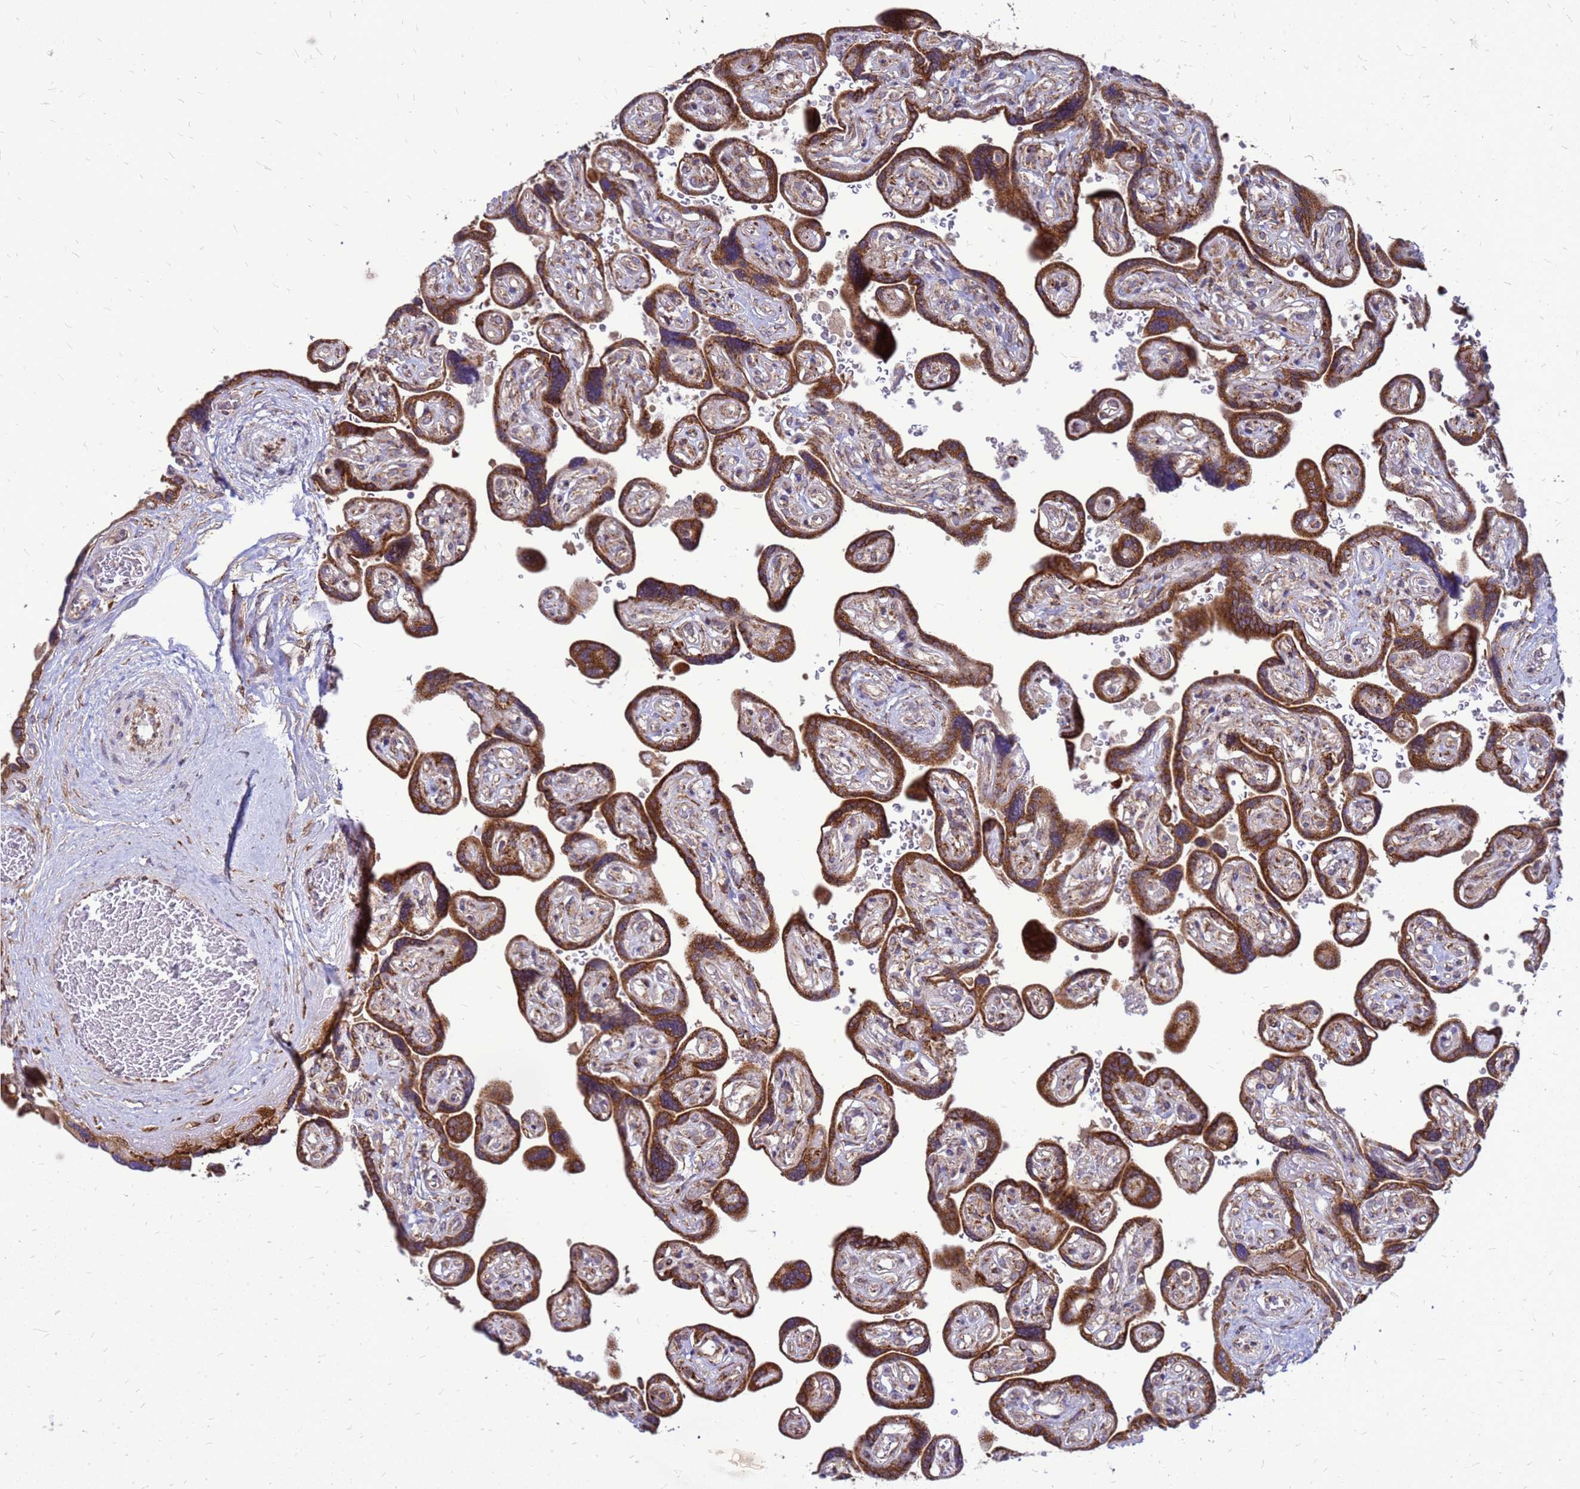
{"staining": {"intensity": "strong", "quantity": ">75%", "location": "cytoplasmic/membranous"}, "tissue": "placenta", "cell_type": "Decidual cells", "image_type": "normal", "snomed": [{"axis": "morphology", "description": "Normal tissue, NOS"}, {"axis": "topography", "description": "Placenta"}], "caption": "High-power microscopy captured an IHC image of normal placenta, revealing strong cytoplasmic/membranous expression in about >75% of decidual cells. (IHC, brightfield microscopy, high magnification).", "gene": "FSTL4", "patient": {"sex": "female", "age": 32}}